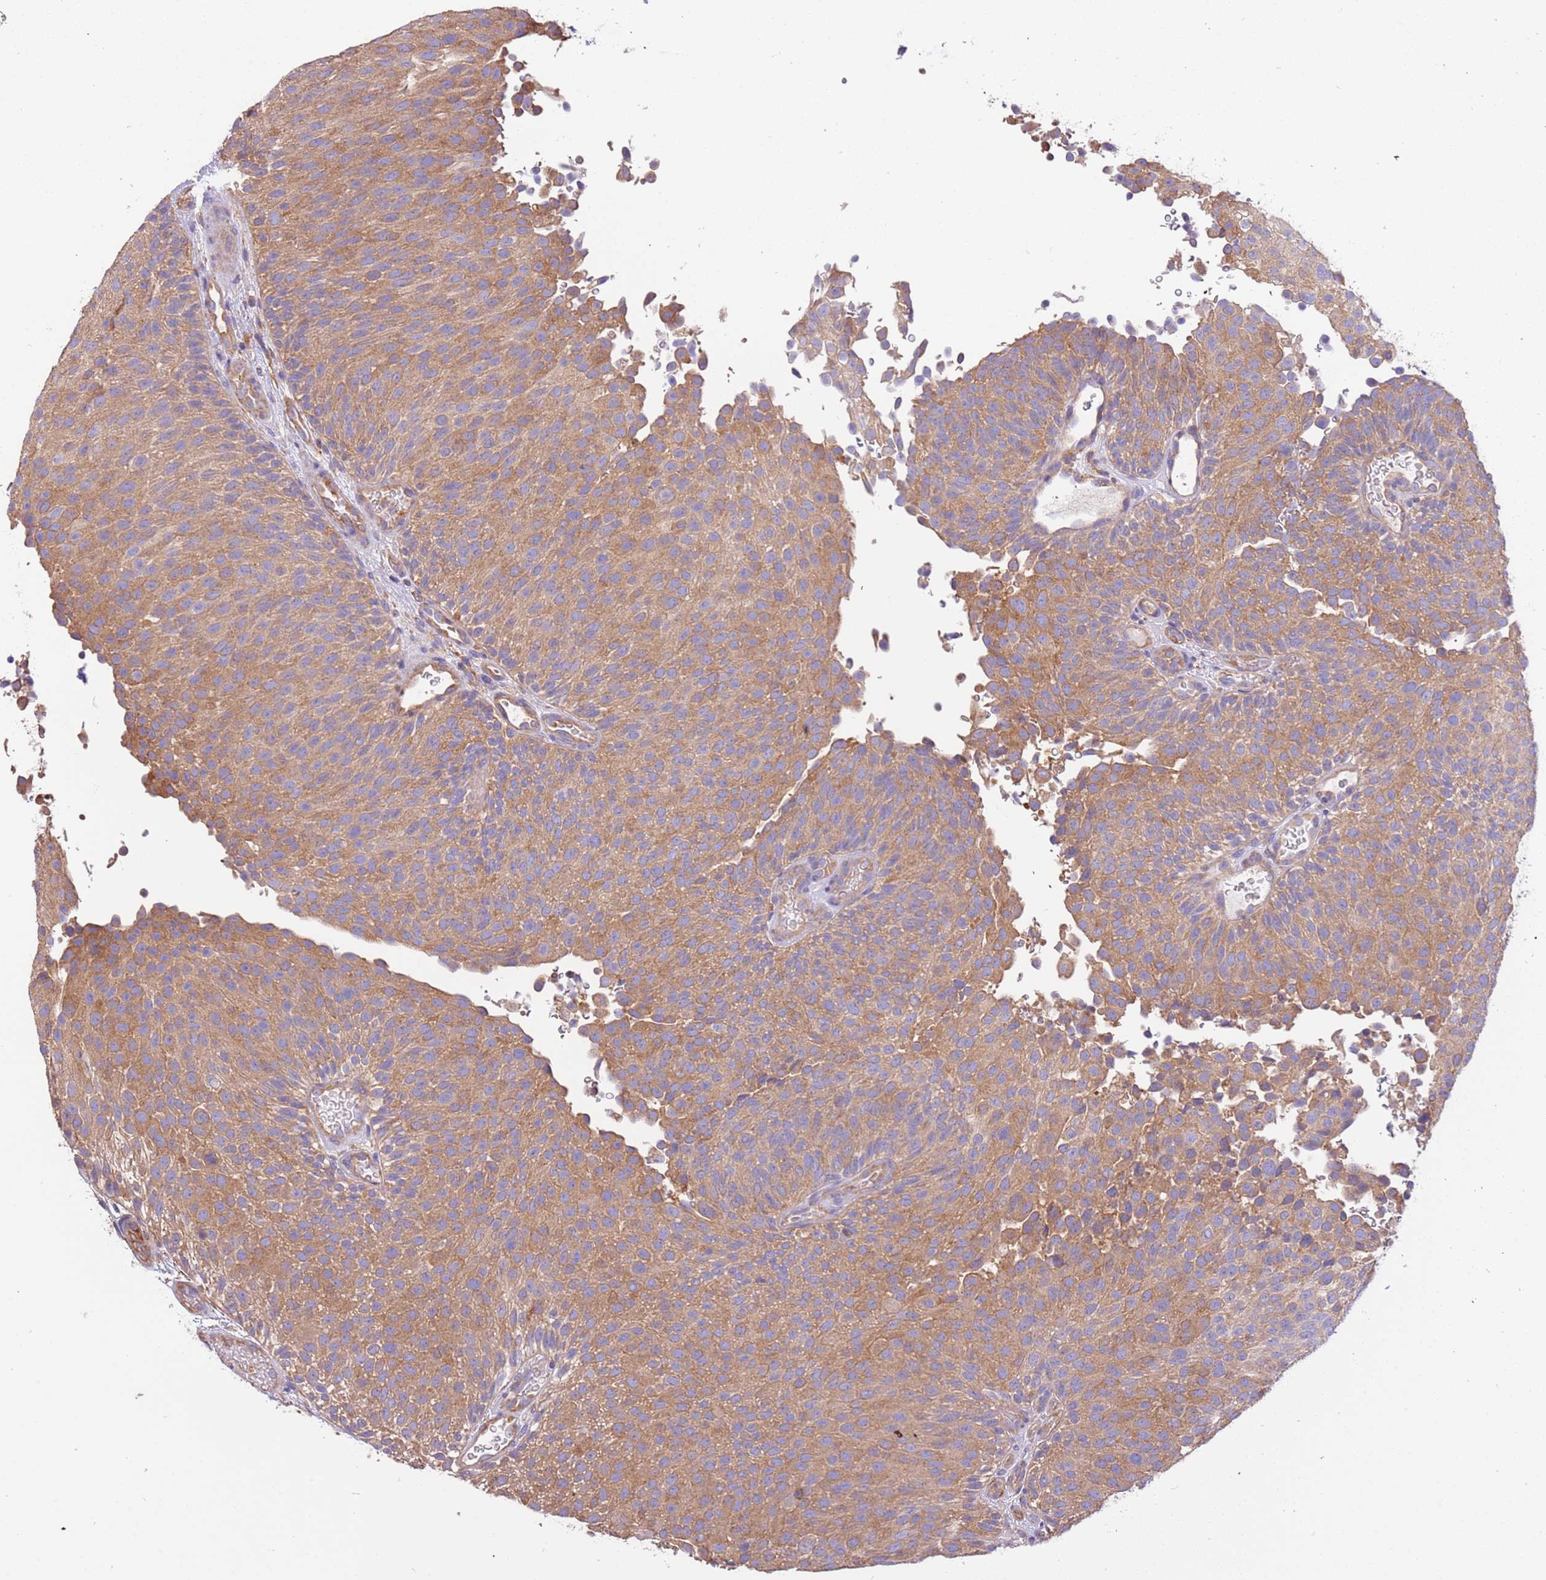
{"staining": {"intensity": "moderate", "quantity": ">75%", "location": "cytoplasmic/membranous"}, "tissue": "urothelial cancer", "cell_type": "Tumor cells", "image_type": "cancer", "snomed": [{"axis": "morphology", "description": "Urothelial carcinoma, Low grade"}, {"axis": "topography", "description": "Urinary bladder"}], "caption": "This histopathology image displays immunohistochemistry (IHC) staining of human low-grade urothelial carcinoma, with medium moderate cytoplasmic/membranous positivity in about >75% of tumor cells.", "gene": "NAALADL1", "patient": {"sex": "male", "age": 78}}